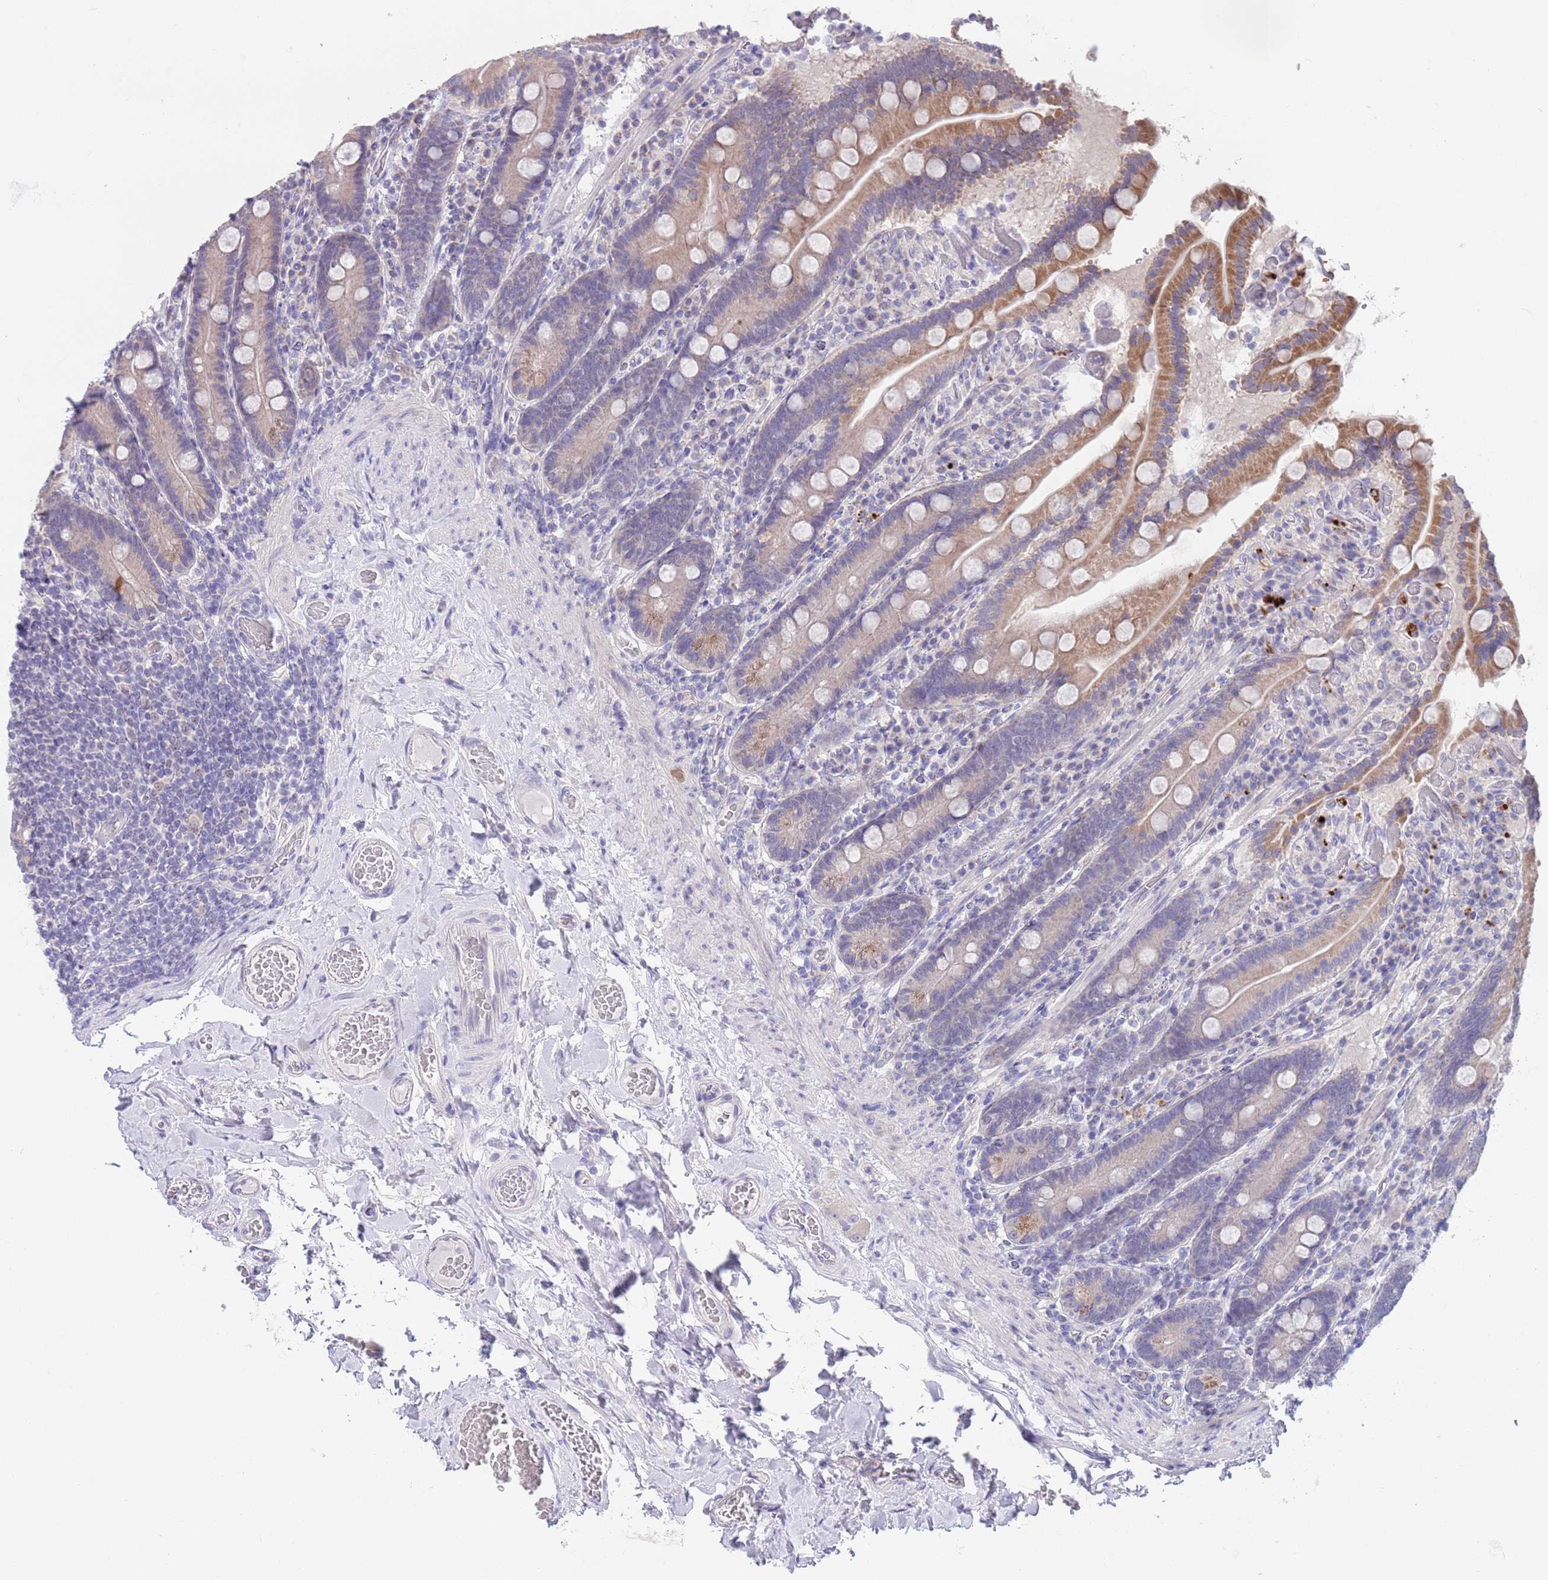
{"staining": {"intensity": "moderate", "quantity": "25%-75%", "location": "cytoplasmic/membranous"}, "tissue": "duodenum", "cell_type": "Glandular cells", "image_type": "normal", "snomed": [{"axis": "morphology", "description": "Normal tissue, NOS"}, {"axis": "topography", "description": "Duodenum"}], "caption": "Immunohistochemical staining of unremarkable duodenum shows moderate cytoplasmic/membranous protein expression in approximately 25%-75% of glandular cells.", "gene": "SPIRE2", "patient": {"sex": "female", "age": 62}}